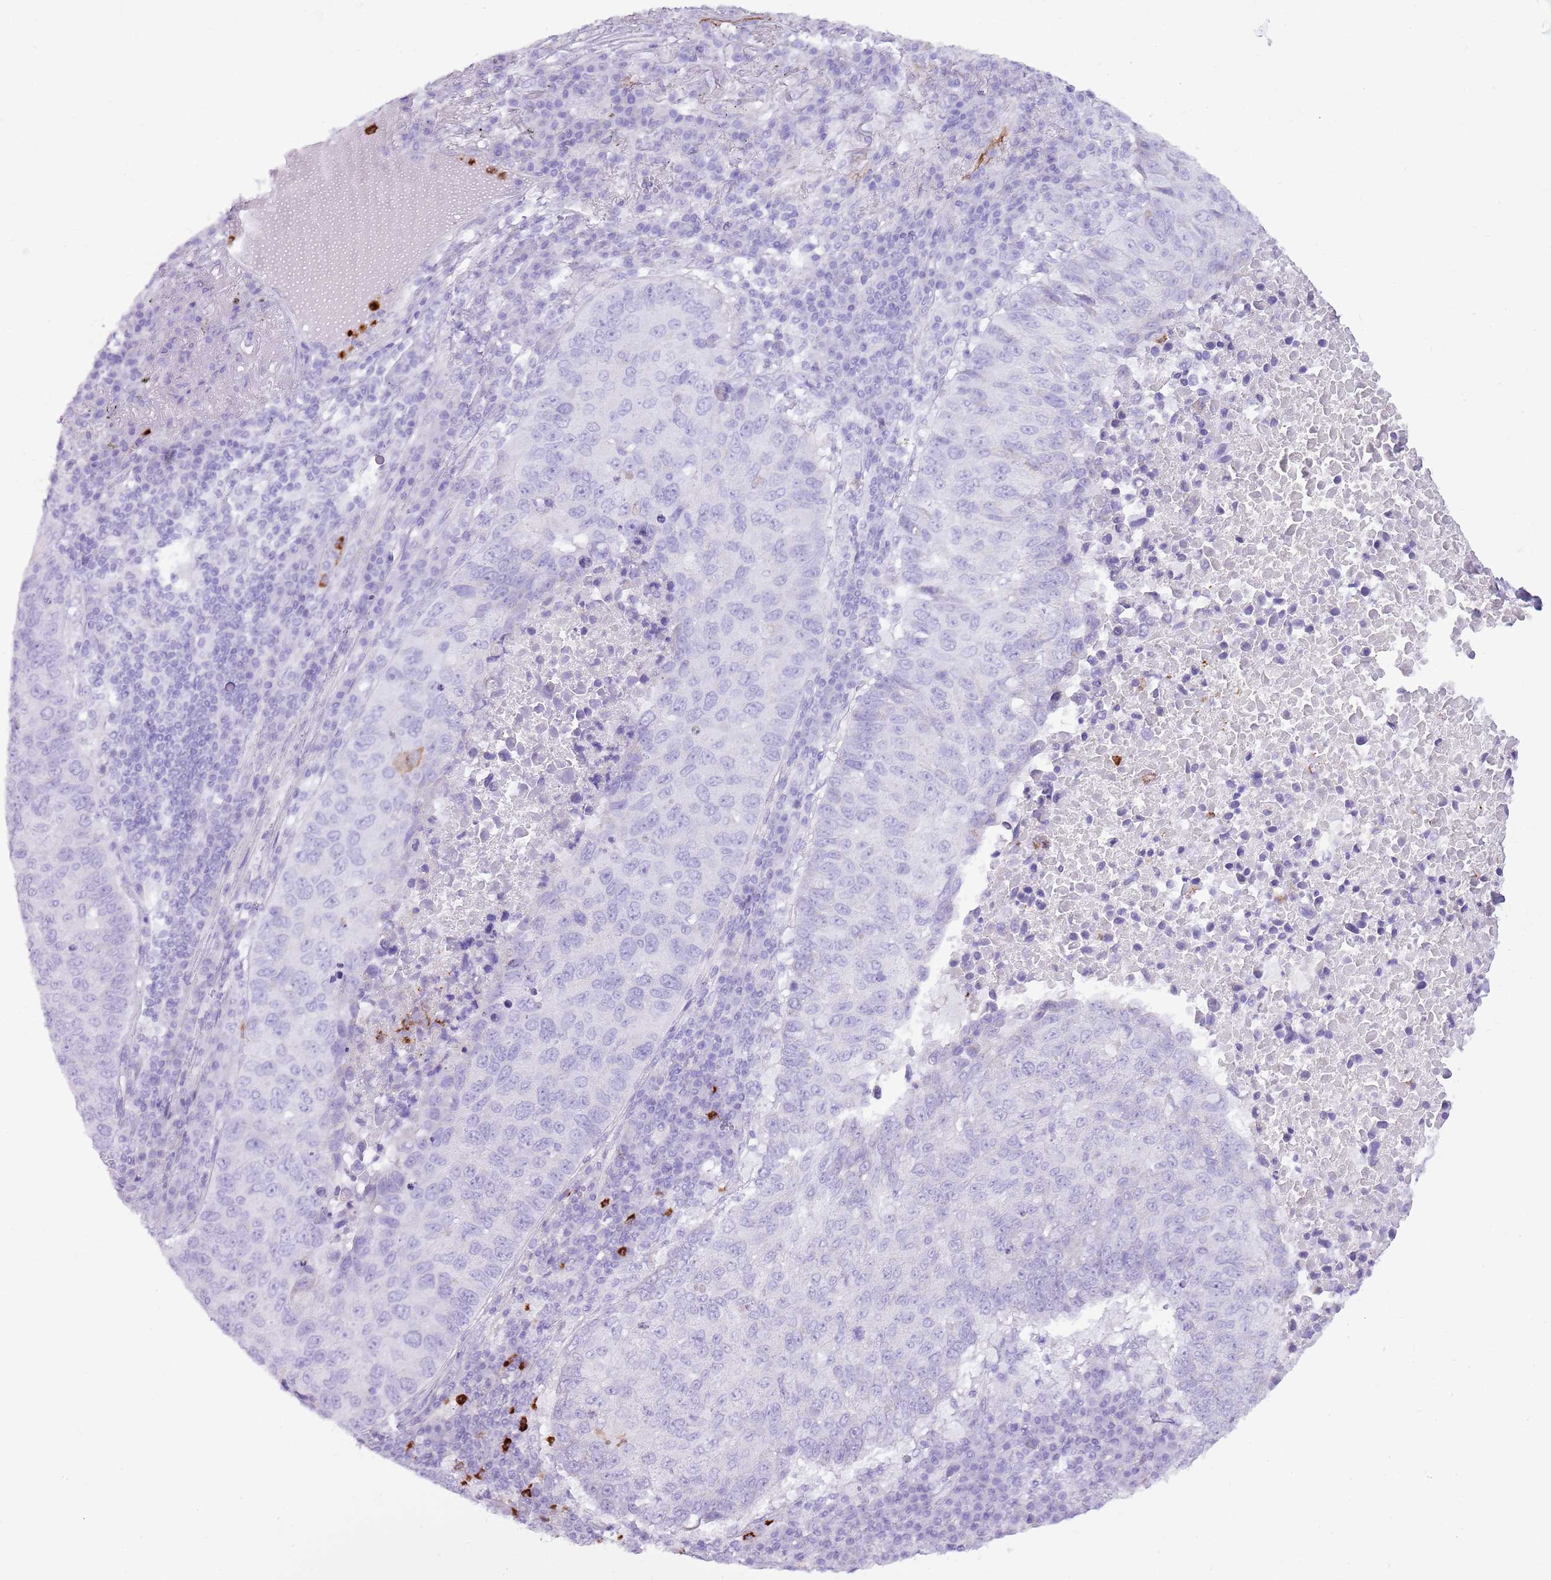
{"staining": {"intensity": "negative", "quantity": "none", "location": "none"}, "tissue": "lung cancer", "cell_type": "Tumor cells", "image_type": "cancer", "snomed": [{"axis": "morphology", "description": "Squamous cell carcinoma, NOS"}, {"axis": "topography", "description": "Lung"}], "caption": "Immunohistochemistry (IHC) image of neoplastic tissue: lung cancer stained with DAB (3,3'-diaminobenzidine) demonstrates no significant protein expression in tumor cells. (DAB (3,3'-diaminobenzidine) immunohistochemistry visualized using brightfield microscopy, high magnification).", "gene": "CD177", "patient": {"sex": "male", "age": 73}}